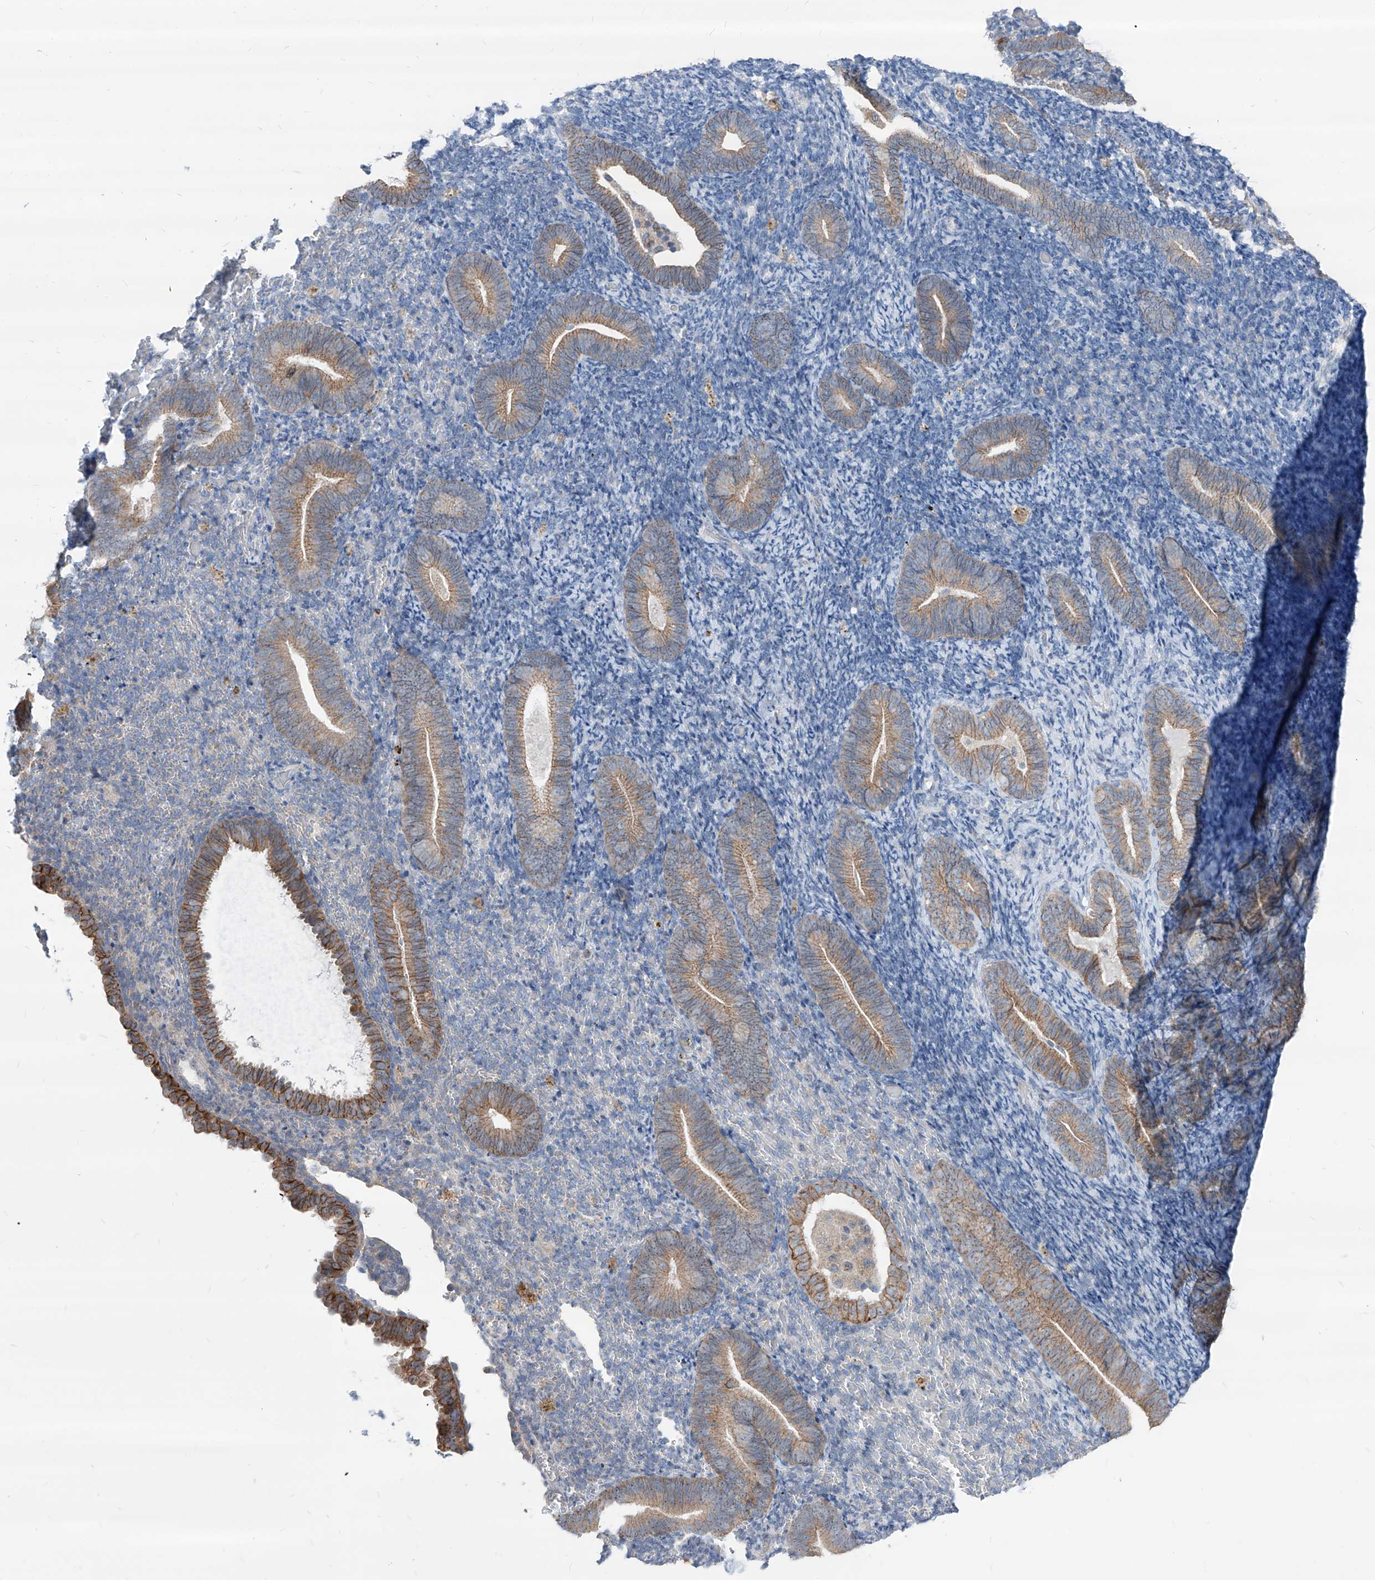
{"staining": {"intensity": "negative", "quantity": "none", "location": "none"}, "tissue": "endometrium", "cell_type": "Cells in endometrial stroma", "image_type": "normal", "snomed": [{"axis": "morphology", "description": "Normal tissue, NOS"}, {"axis": "topography", "description": "Endometrium"}], "caption": "High magnification brightfield microscopy of normal endometrium stained with DAB (3,3'-diaminobenzidine) (brown) and counterstained with hematoxylin (blue): cells in endometrial stroma show no significant expression.", "gene": "AGPS", "patient": {"sex": "female", "age": 51}}